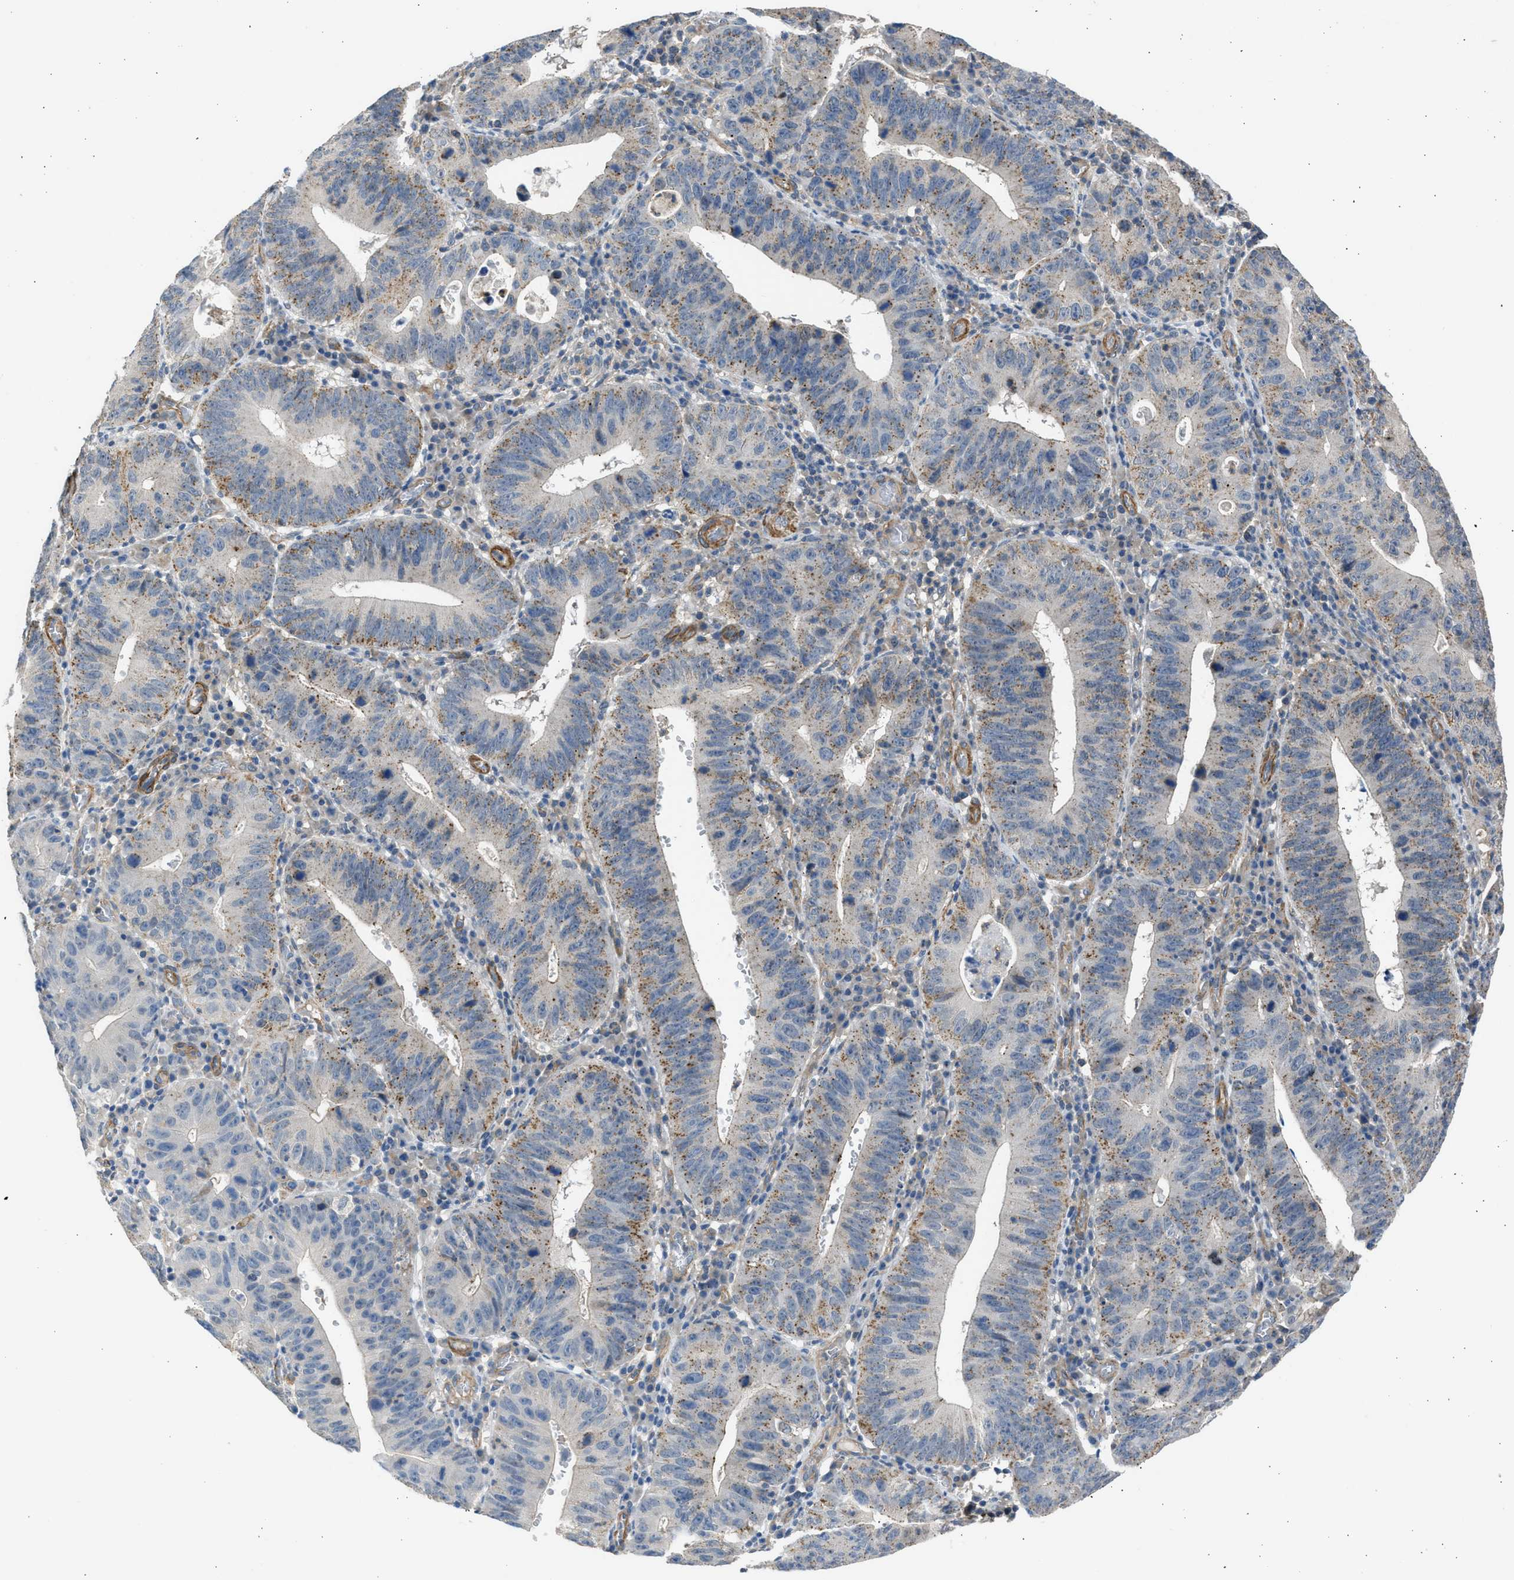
{"staining": {"intensity": "weak", "quantity": ">75%", "location": "cytoplasmic/membranous"}, "tissue": "stomach cancer", "cell_type": "Tumor cells", "image_type": "cancer", "snomed": [{"axis": "morphology", "description": "Adenocarcinoma, NOS"}, {"axis": "topography", "description": "Stomach"}], "caption": "Protein expression analysis of human stomach cancer (adenocarcinoma) reveals weak cytoplasmic/membranous positivity in approximately >75% of tumor cells. (DAB IHC with brightfield microscopy, high magnification).", "gene": "PCNX3", "patient": {"sex": "male", "age": 59}}